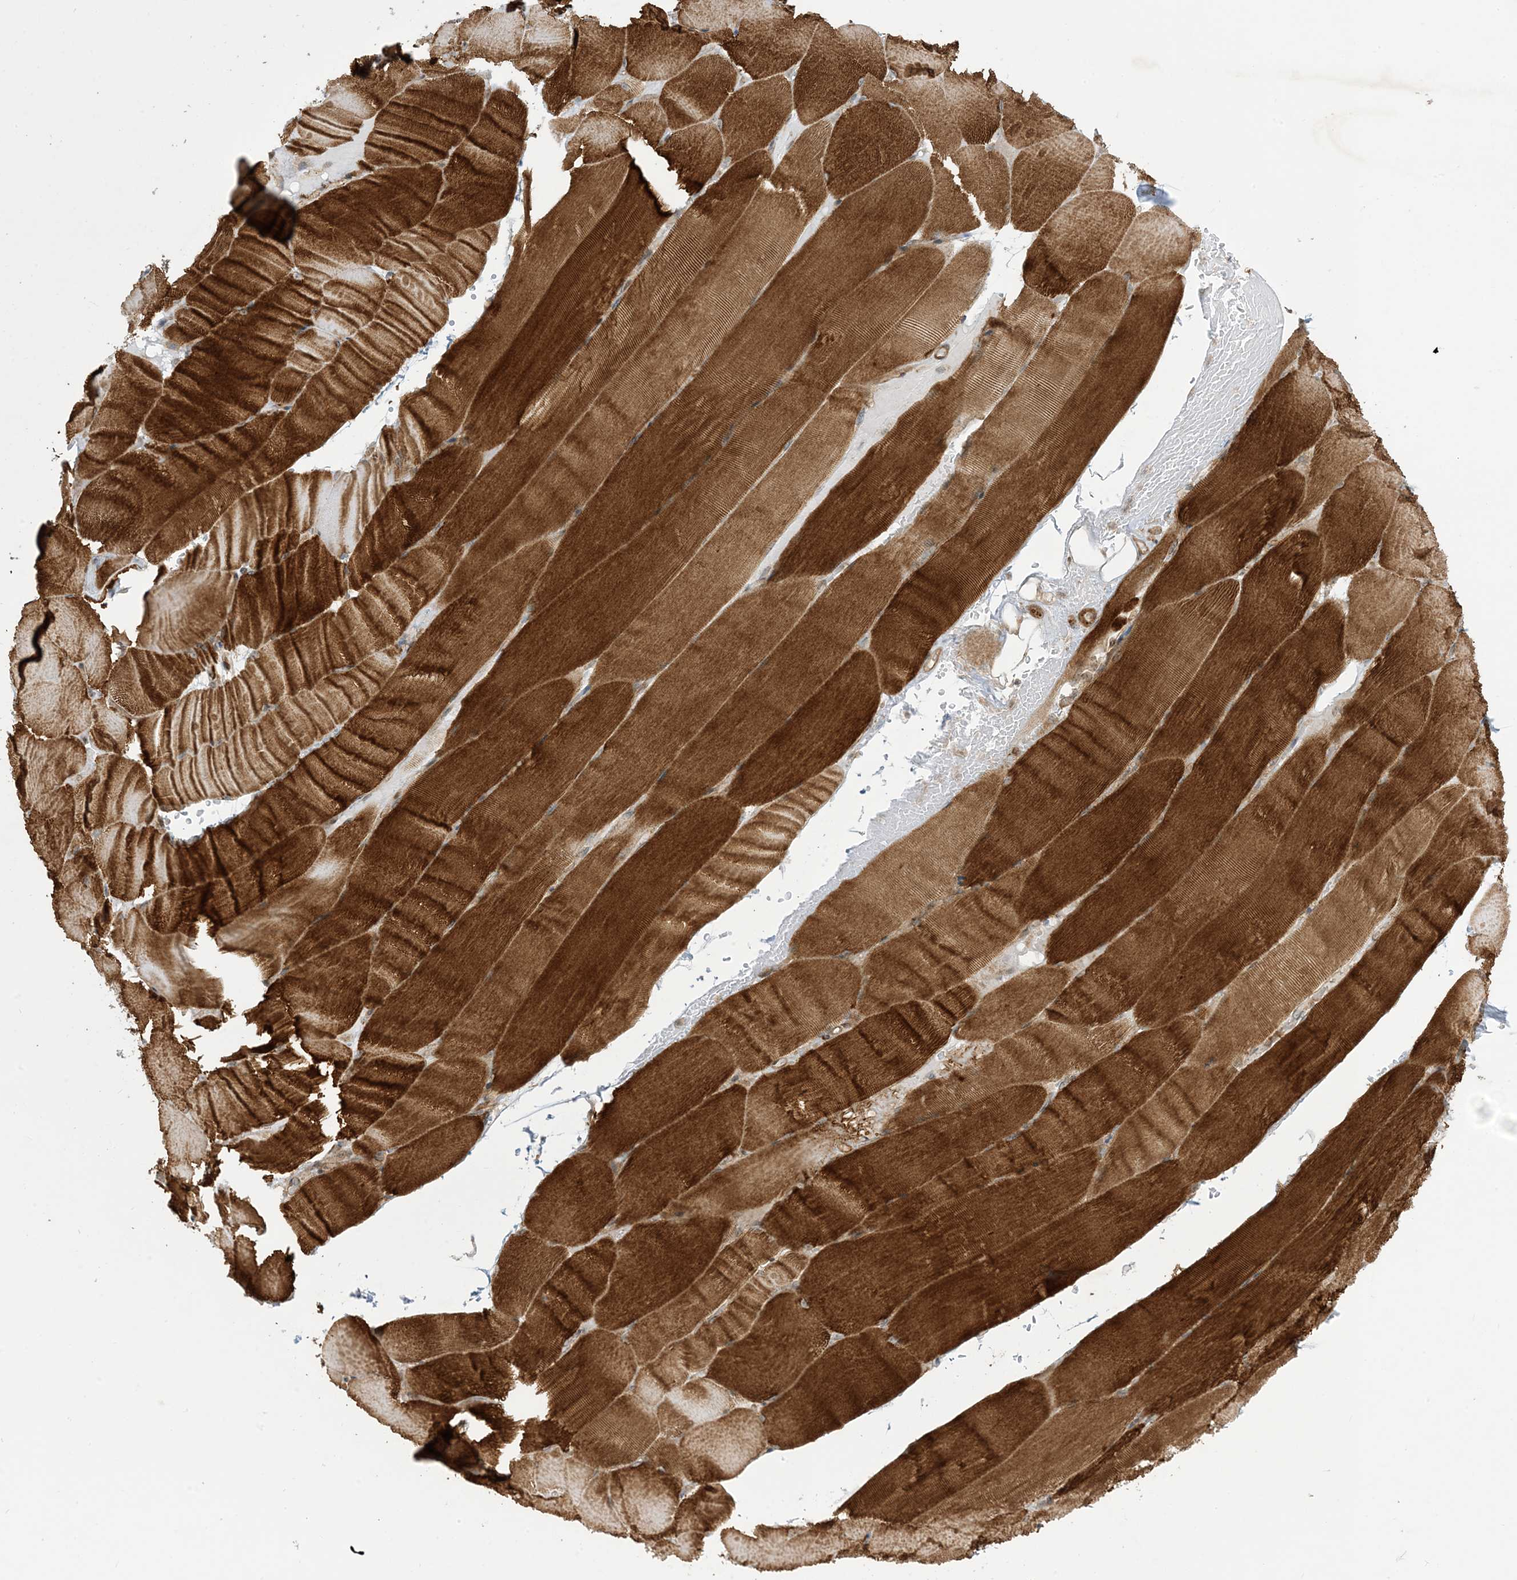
{"staining": {"intensity": "strong", "quantity": "25%-75%", "location": "cytoplasmic/membranous"}, "tissue": "skeletal muscle", "cell_type": "Myocytes", "image_type": "normal", "snomed": [{"axis": "morphology", "description": "Normal tissue, NOS"}, {"axis": "topography", "description": "Skeletal muscle"}, {"axis": "topography", "description": "Parathyroid gland"}], "caption": "Myocytes demonstrate strong cytoplasmic/membranous expression in approximately 25%-75% of cells in benign skeletal muscle. (DAB IHC, brown staining for protein, blue staining for nuclei).", "gene": "SOGA3", "patient": {"sex": "female", "age": 37}}